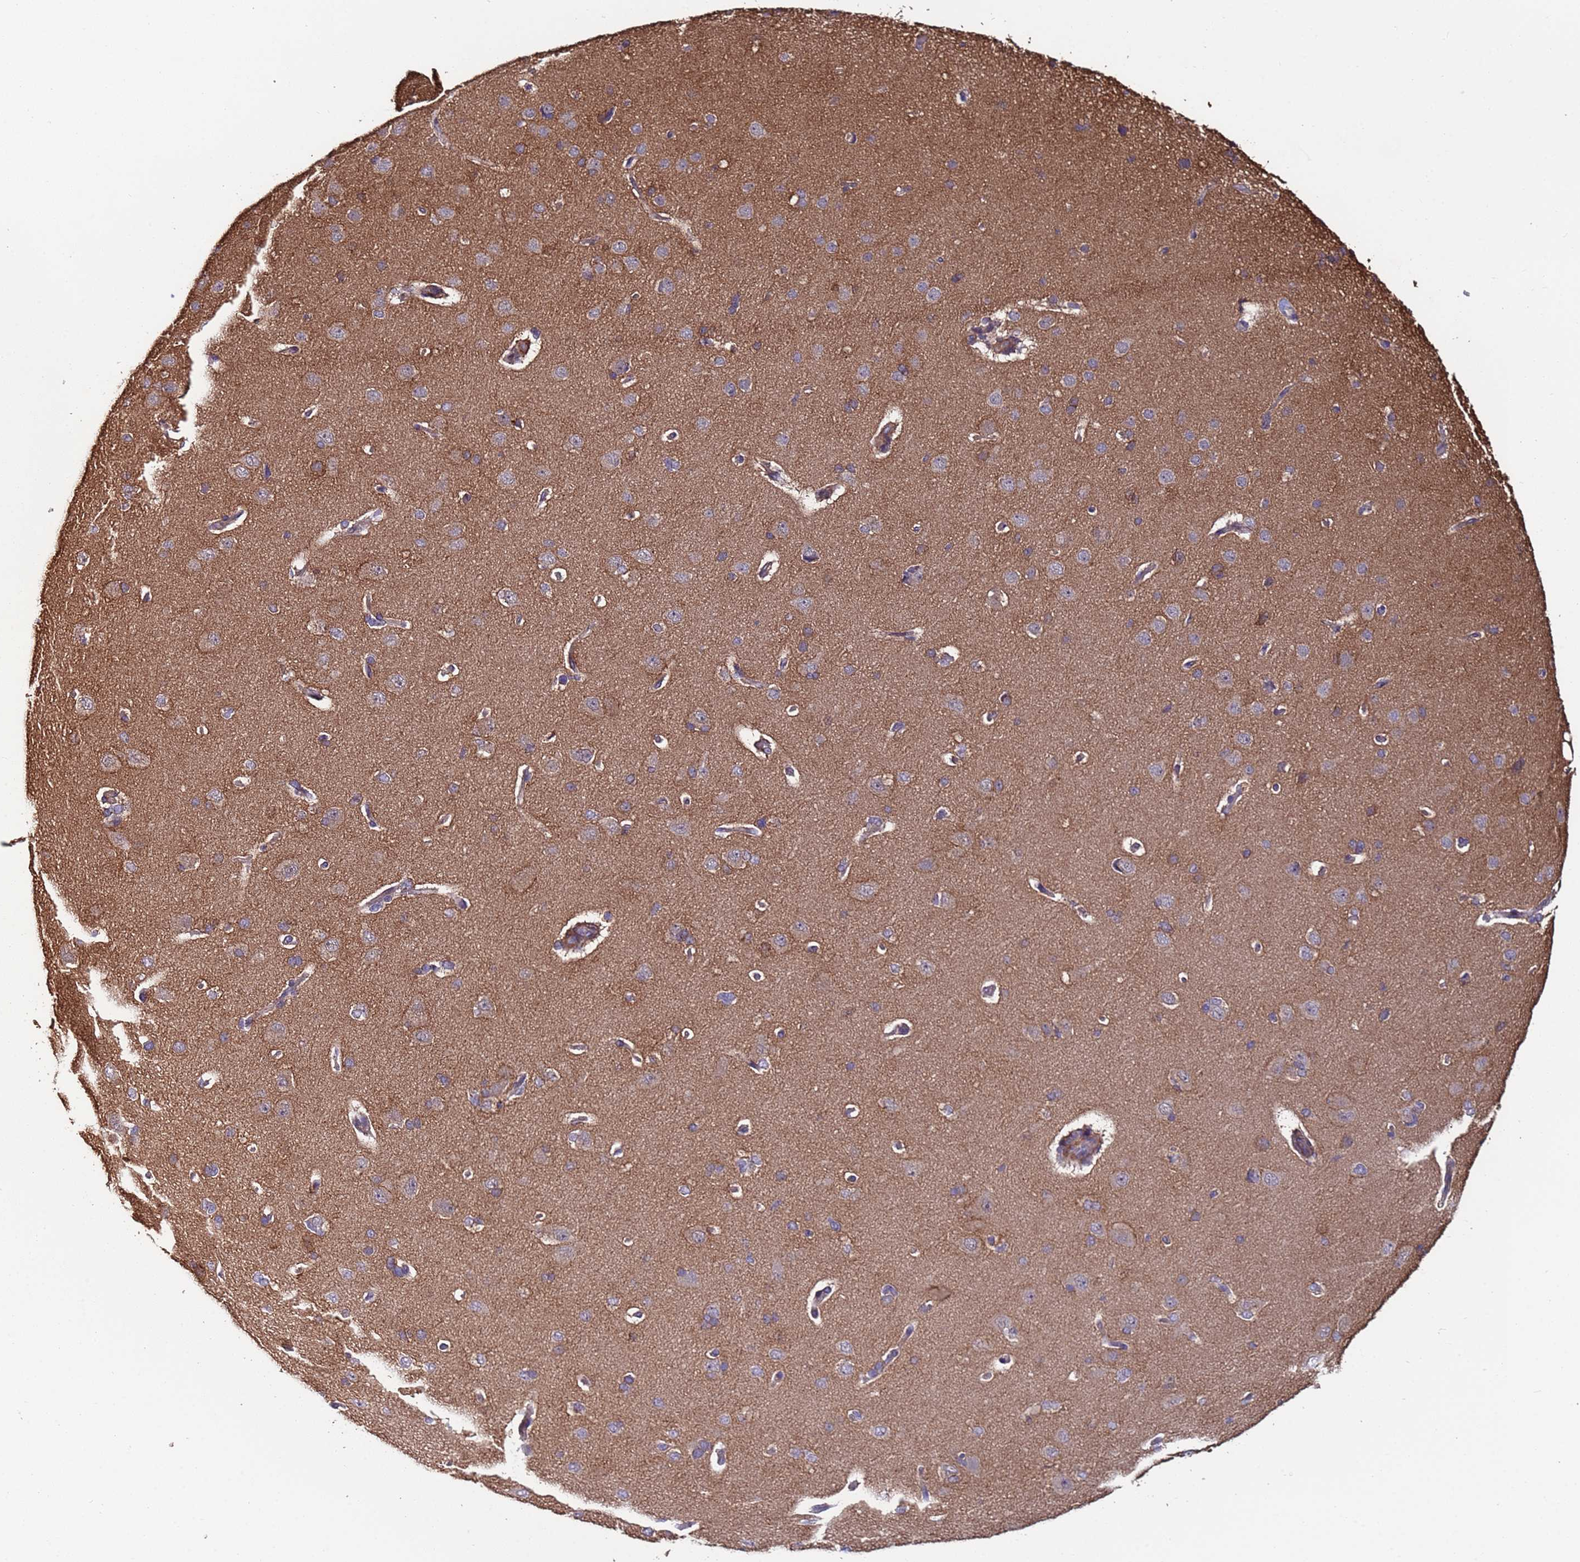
{"staining": {"intensity": "moderate", "quantity": "25%-75%", "location": "cytoplasmic/membranous"}, "tissue": "cerebral cortex", "cell_type": "Endothelial cells", "image_type": "normal", "snomed": [{"axis": "morphology", "description": "Normal tissue, NOS"}, {"axis": "topography", "description": "Cerebral cortex"}], "caption": "Protein expression by immunohistochemistry (IHC) shows moderate cytoplasmic/membranous positivity in approximately 25%-75% of endothelial cells in unremarkable cerebral cortex. (Stains: DAB (3,3'-diaminobenzidine) in brown, nuclei in blue, Microscopy: brightfield microscopy at high magnification).", "gene": "CLHC1", "patient": {"sex": "male", "age": 62}}